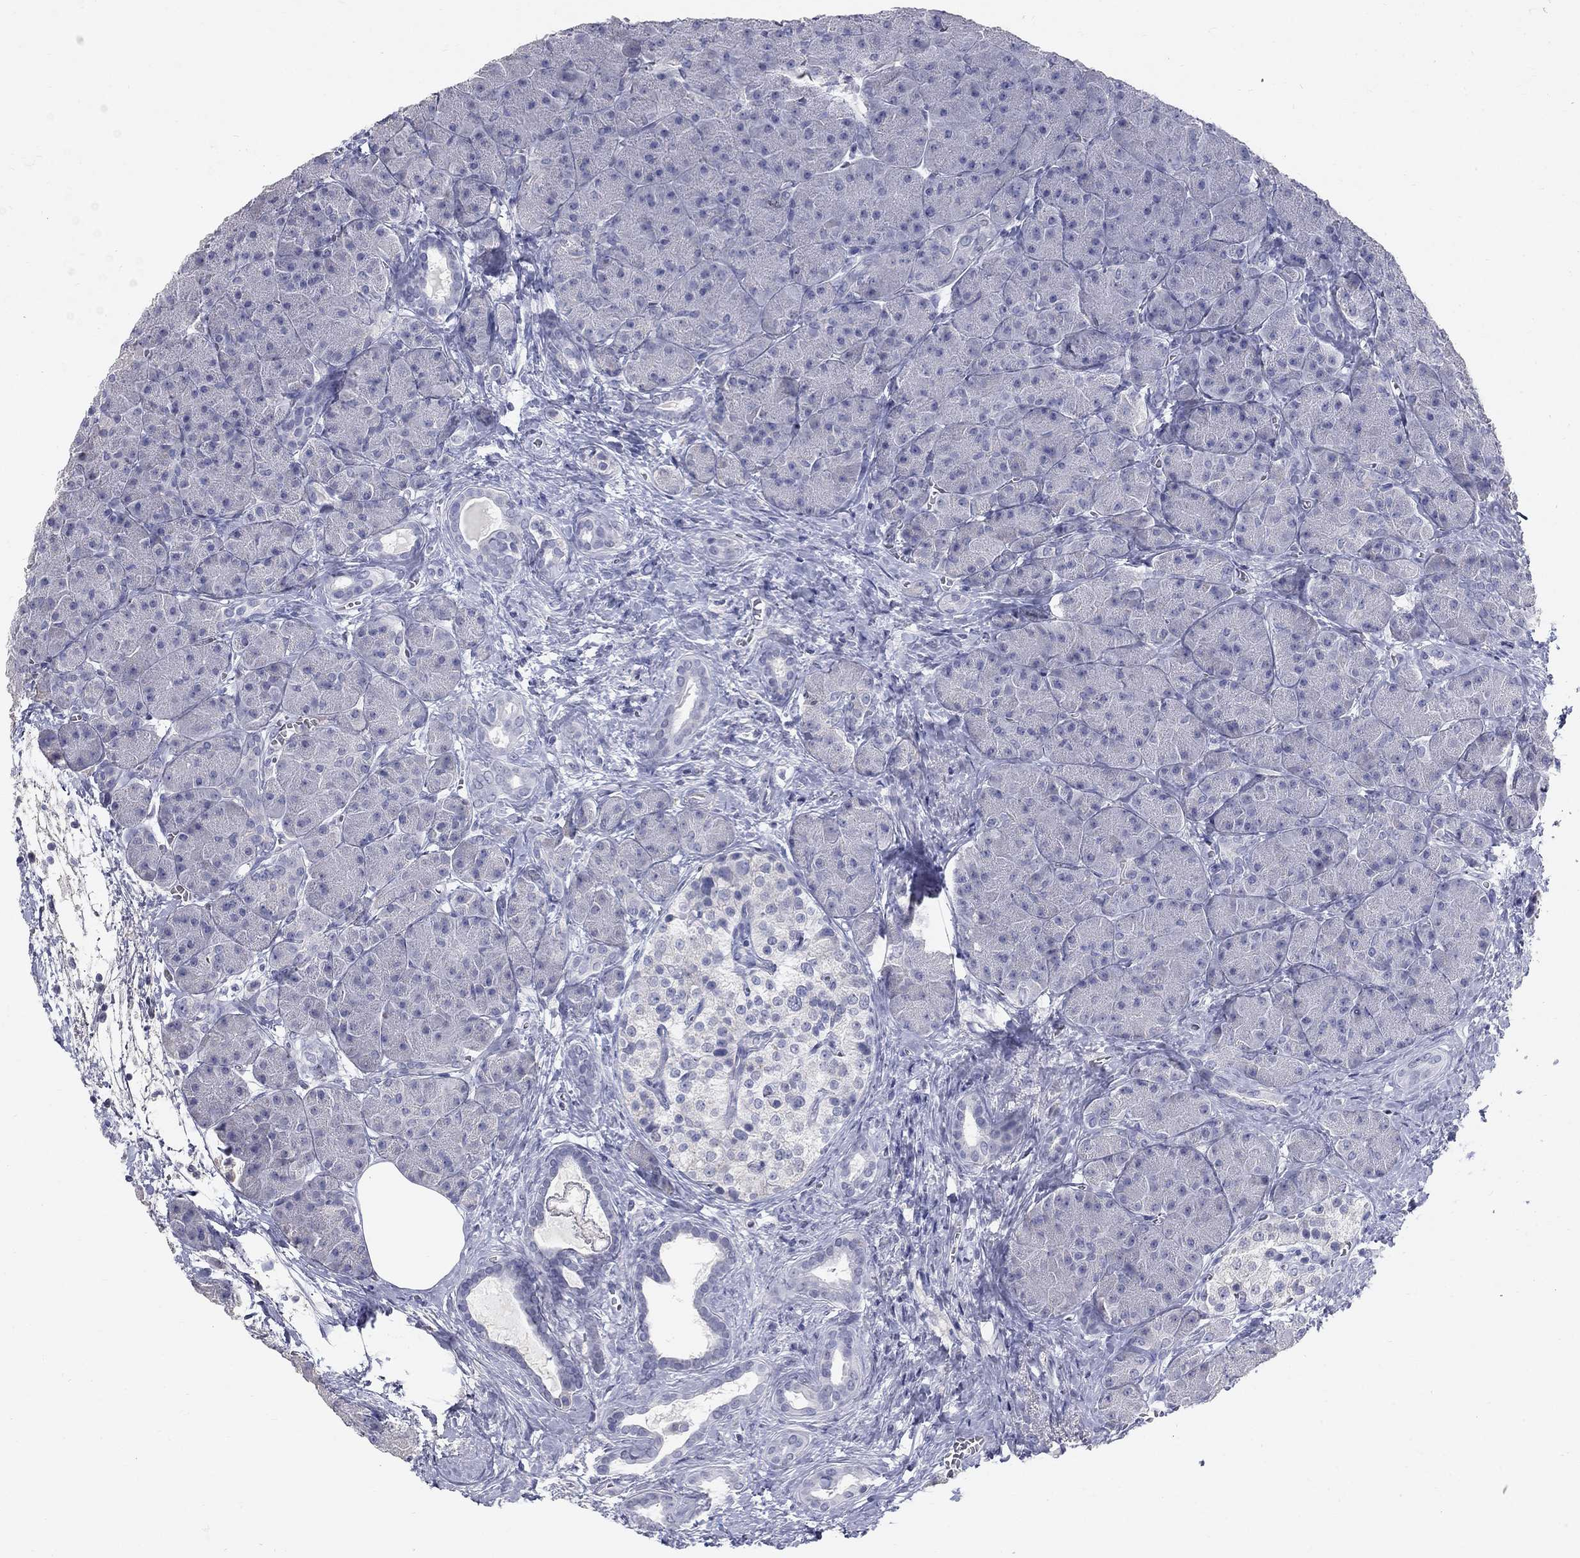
{"staining": {"intensity": "negative", "quantity": "none", "location": "none"}, "tissue": "pancreas", "cell_type": "Exocrine glandular cells", "image_type": "normal", "snomed": [{"axis": "morphology", "description": "Normal tissue, NOS"}, {"axis": "topography", "description": "Pancreas"}], "caption": "High power microscopy image of an immunohistochemistry (IHC) histopathology image of unremarkable pancreas, revealing no significant staining in exocrine glandular cells.", "gene": "PTH1R", "patient": {"sex": "male", "age": 61}}